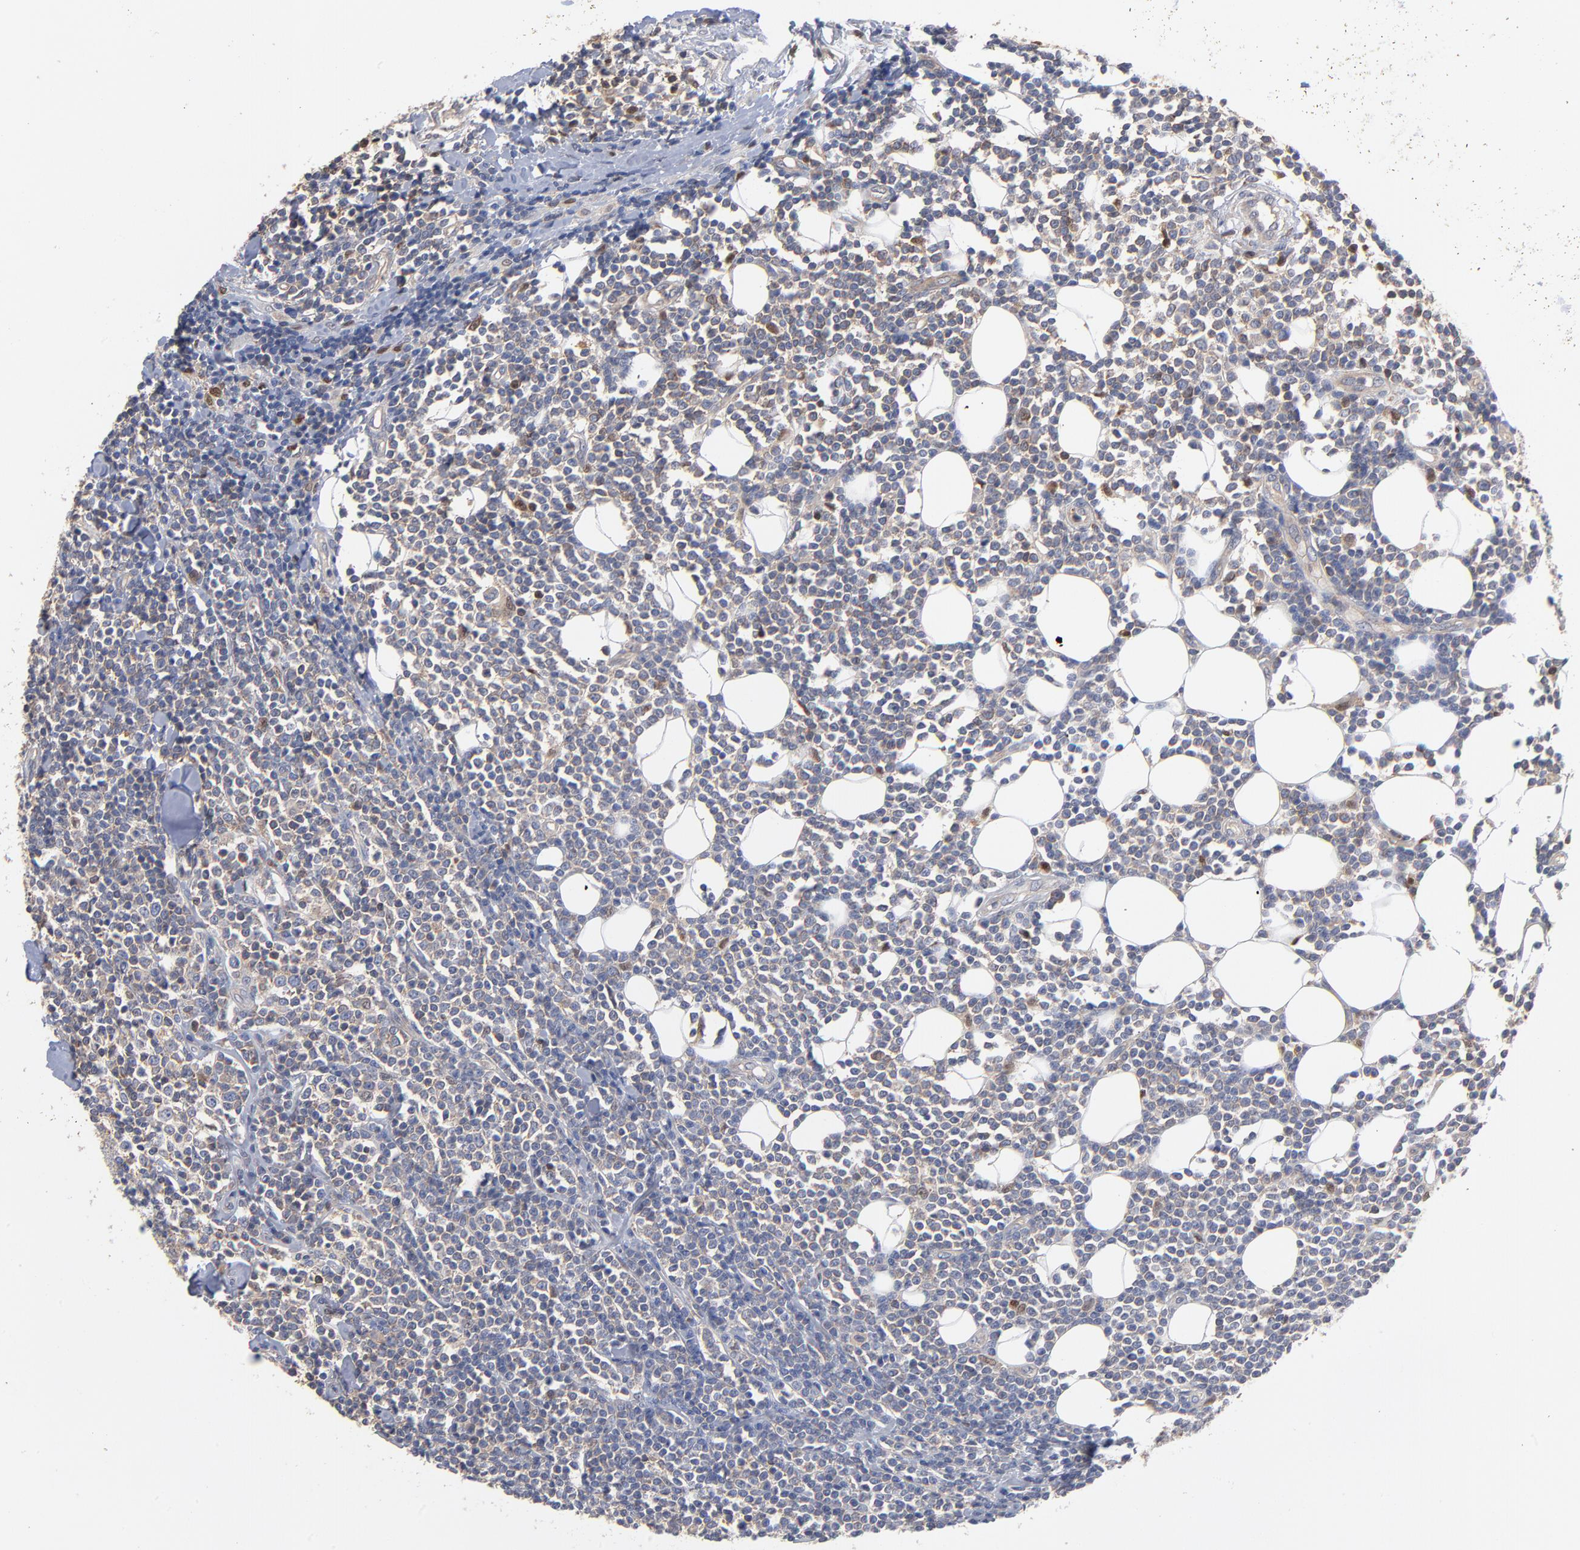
{"staining": {"intensity": "negative", "quantity": "none", "location": "none"}, "tissue": "lymphoma", "cell_type": "Tumor cells", "image_type": "cancer", "snomed": [{"axis": "morphology", "description": "Malignant lymphoma, non-Hodgkin's type, Low grade"}, {"axis": "topography", "description": "Soft tissue"}], "caption": "There is no significant staining in tumor cells of low-grade malignant lymphoma, non-Hodgkin's type.", "gene": "ARHGEF6", "patient": {"sex": "male", "age": 92}}